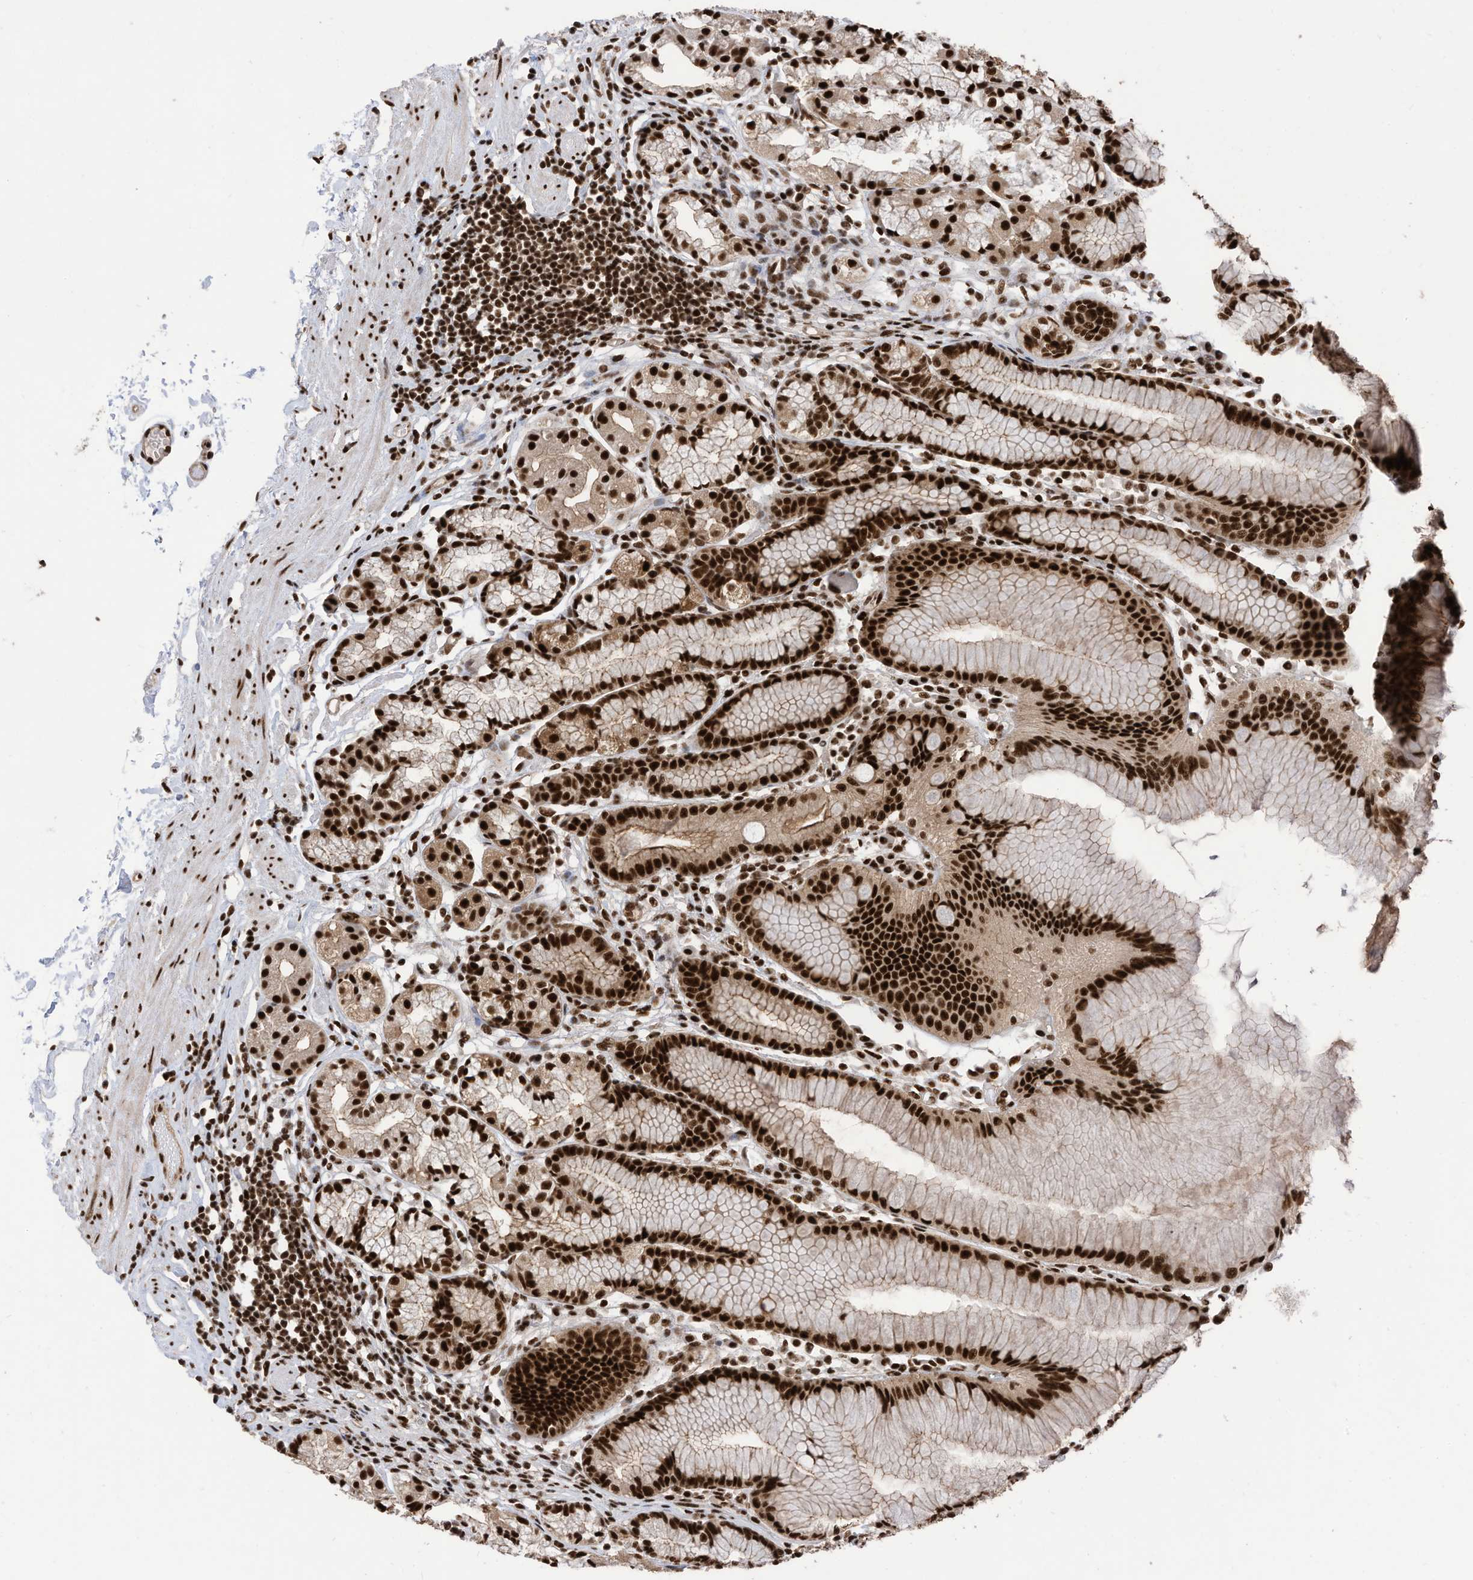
{"staining": {"intensity": "strong", "quantity": ">75%", "location": "nuclear"}, "tissue": "stomach", "cell_type": "Glandular cells", "image_type": "normal", "snomed": [{"axis": "morphology", "description": "Normal tissue, NOS"}, {"axis": "topography", "description": "Stomach"}], "caption": "High-power microscopy captured an immunohistochemistry (IHC) photomicrograph of unremarkable stomach, revealing strong nuclear positivity in about >75% of glandular cells.", "gene": "SF3A3", "patient": {"sex": "female", "age": 57}}